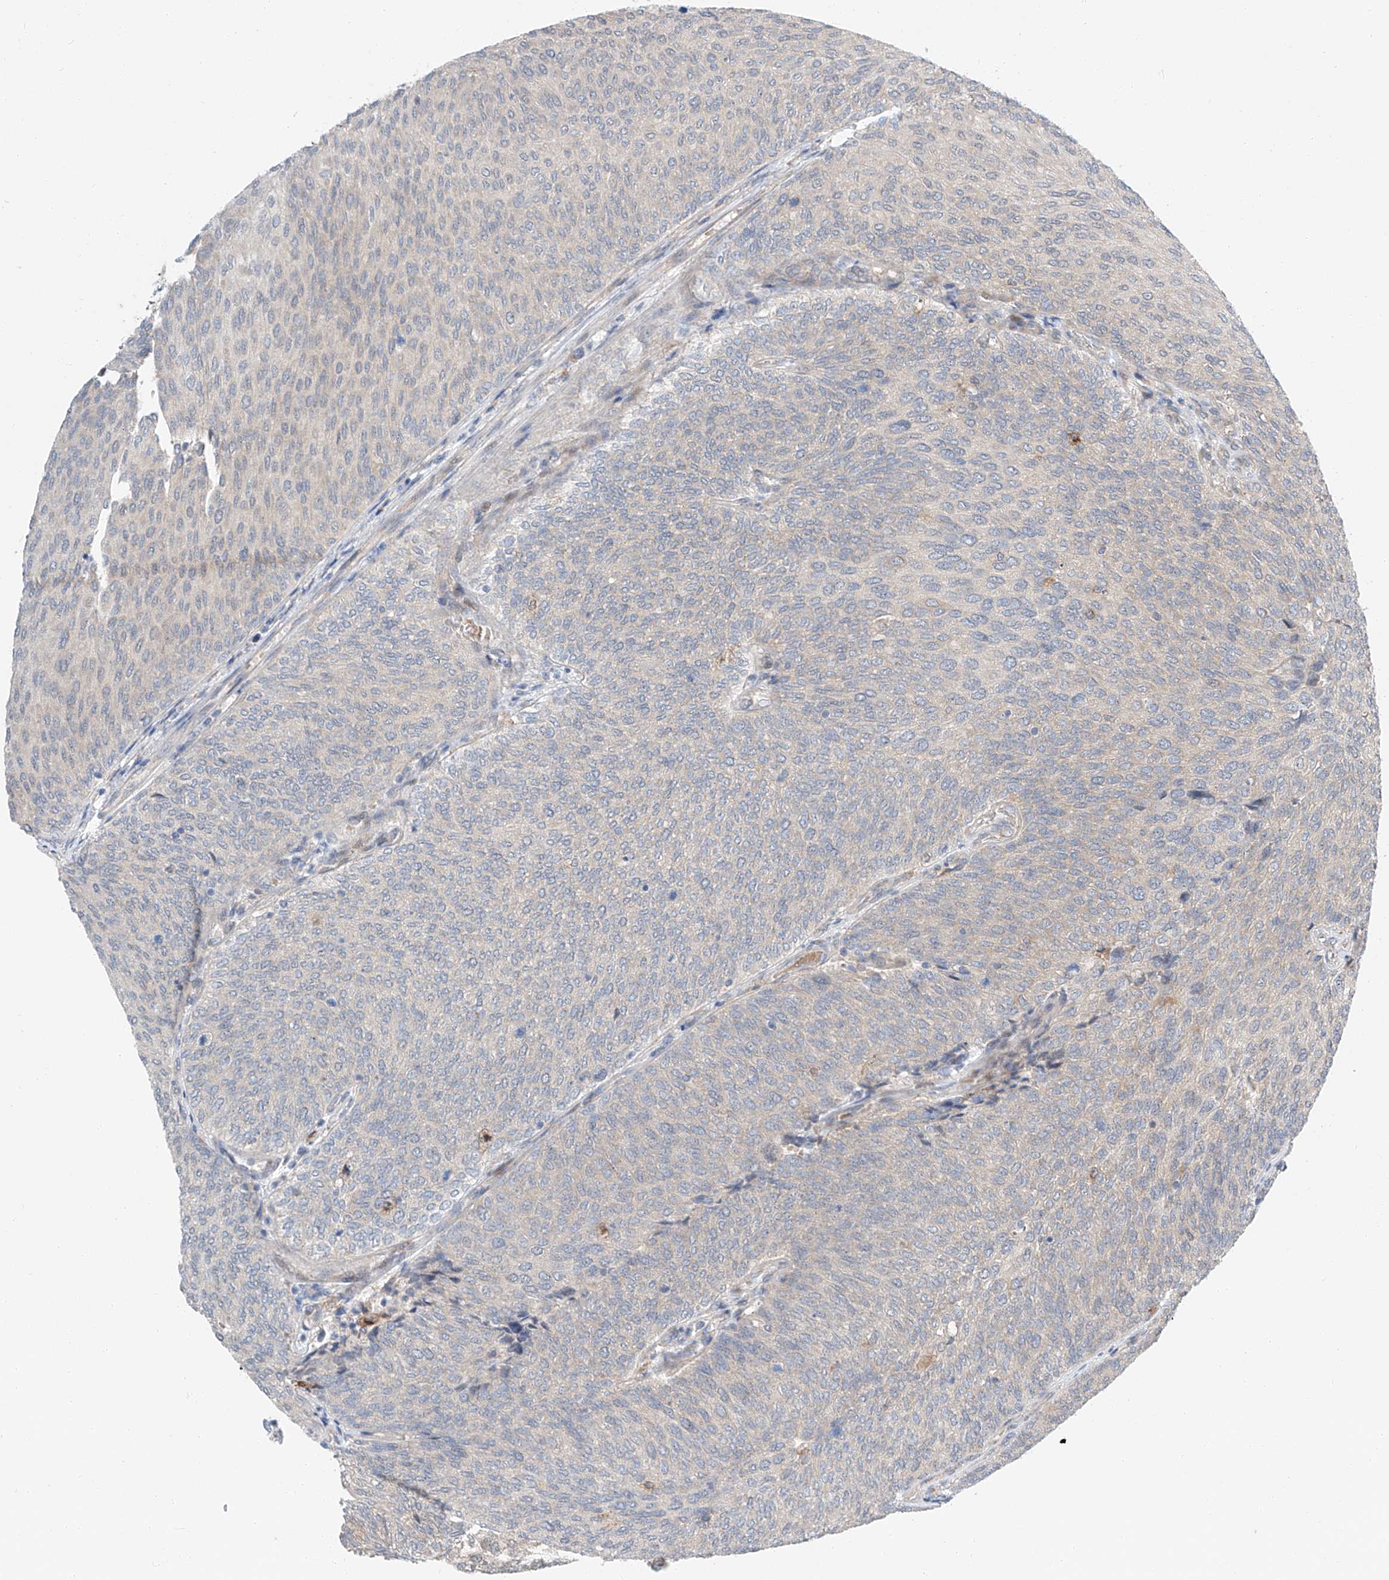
{"staining": {"intensity": "negative", "quantity": "none", "location": "none"}, "tissue": "urothelial cancer", "cell_type": "Tumor cells", "image_type": "cancer", "snomed": [{"axis": "morphology", "description": "Urothelial carcinoma, Low grade"}, {"axis": "topography", "description": "Urinary bladder"}], "caption": "Immunohistochemical staining of urothelial cancer reveals no significant staining in tumor cells.", "gene": "CLDND1", "patient": {"sex": "female", "age": 79}}